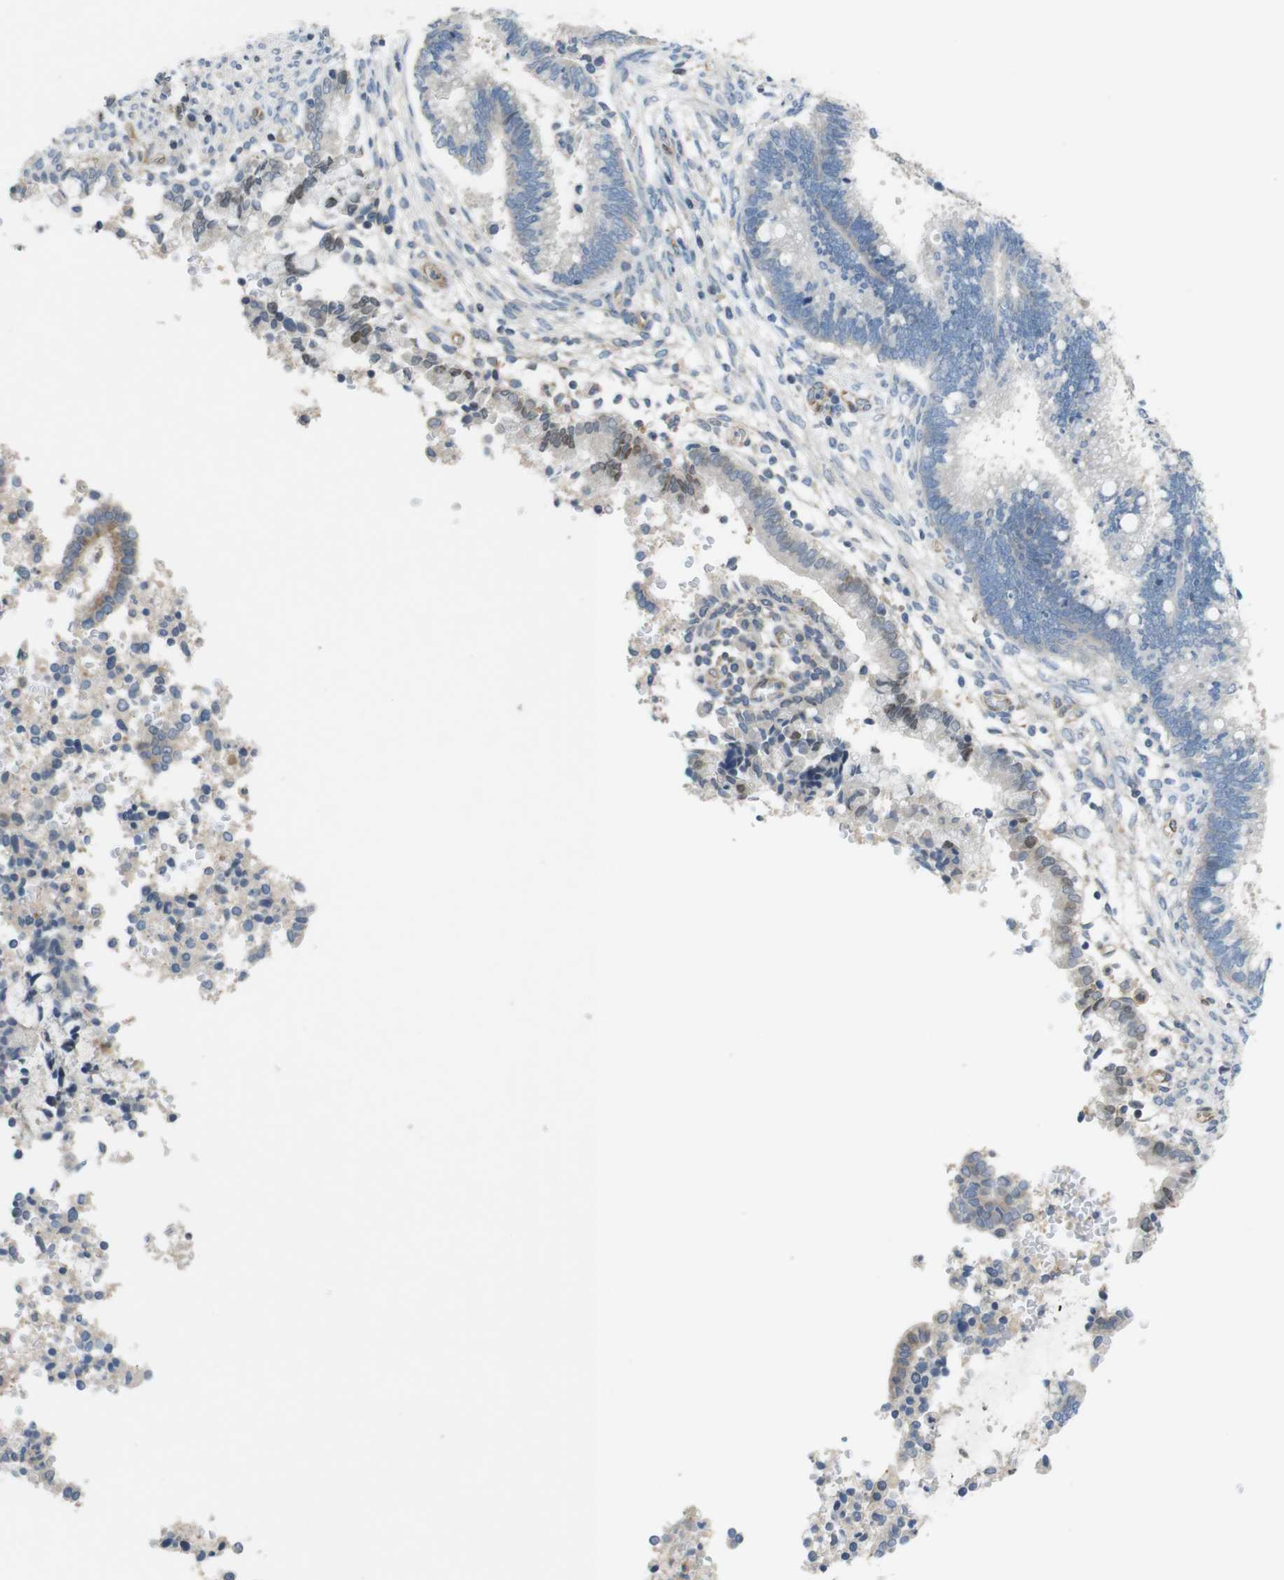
{"staining": {"intensity": "negative", "quantity": "none", "location": "none"}, "tissue": "cervical cancer", "cell_type": "Tumor cells", "image_type": "cancer", "snomed": [{"axis": "morphology", "description": "Adenocarcinoma, NOS"}, {"axis": "topography", "description": "Cervix"}], "caption": "Immunohistochemistry image of neoplastic tissue: human cervical cancer (adenocarcinoma) stained with DAB (3,3'-diaminobenzidine) reveals no significant protein positivity in tumor cells.", "gene": "PCDH10", "patient": {"sex": "female", "age": 44}}